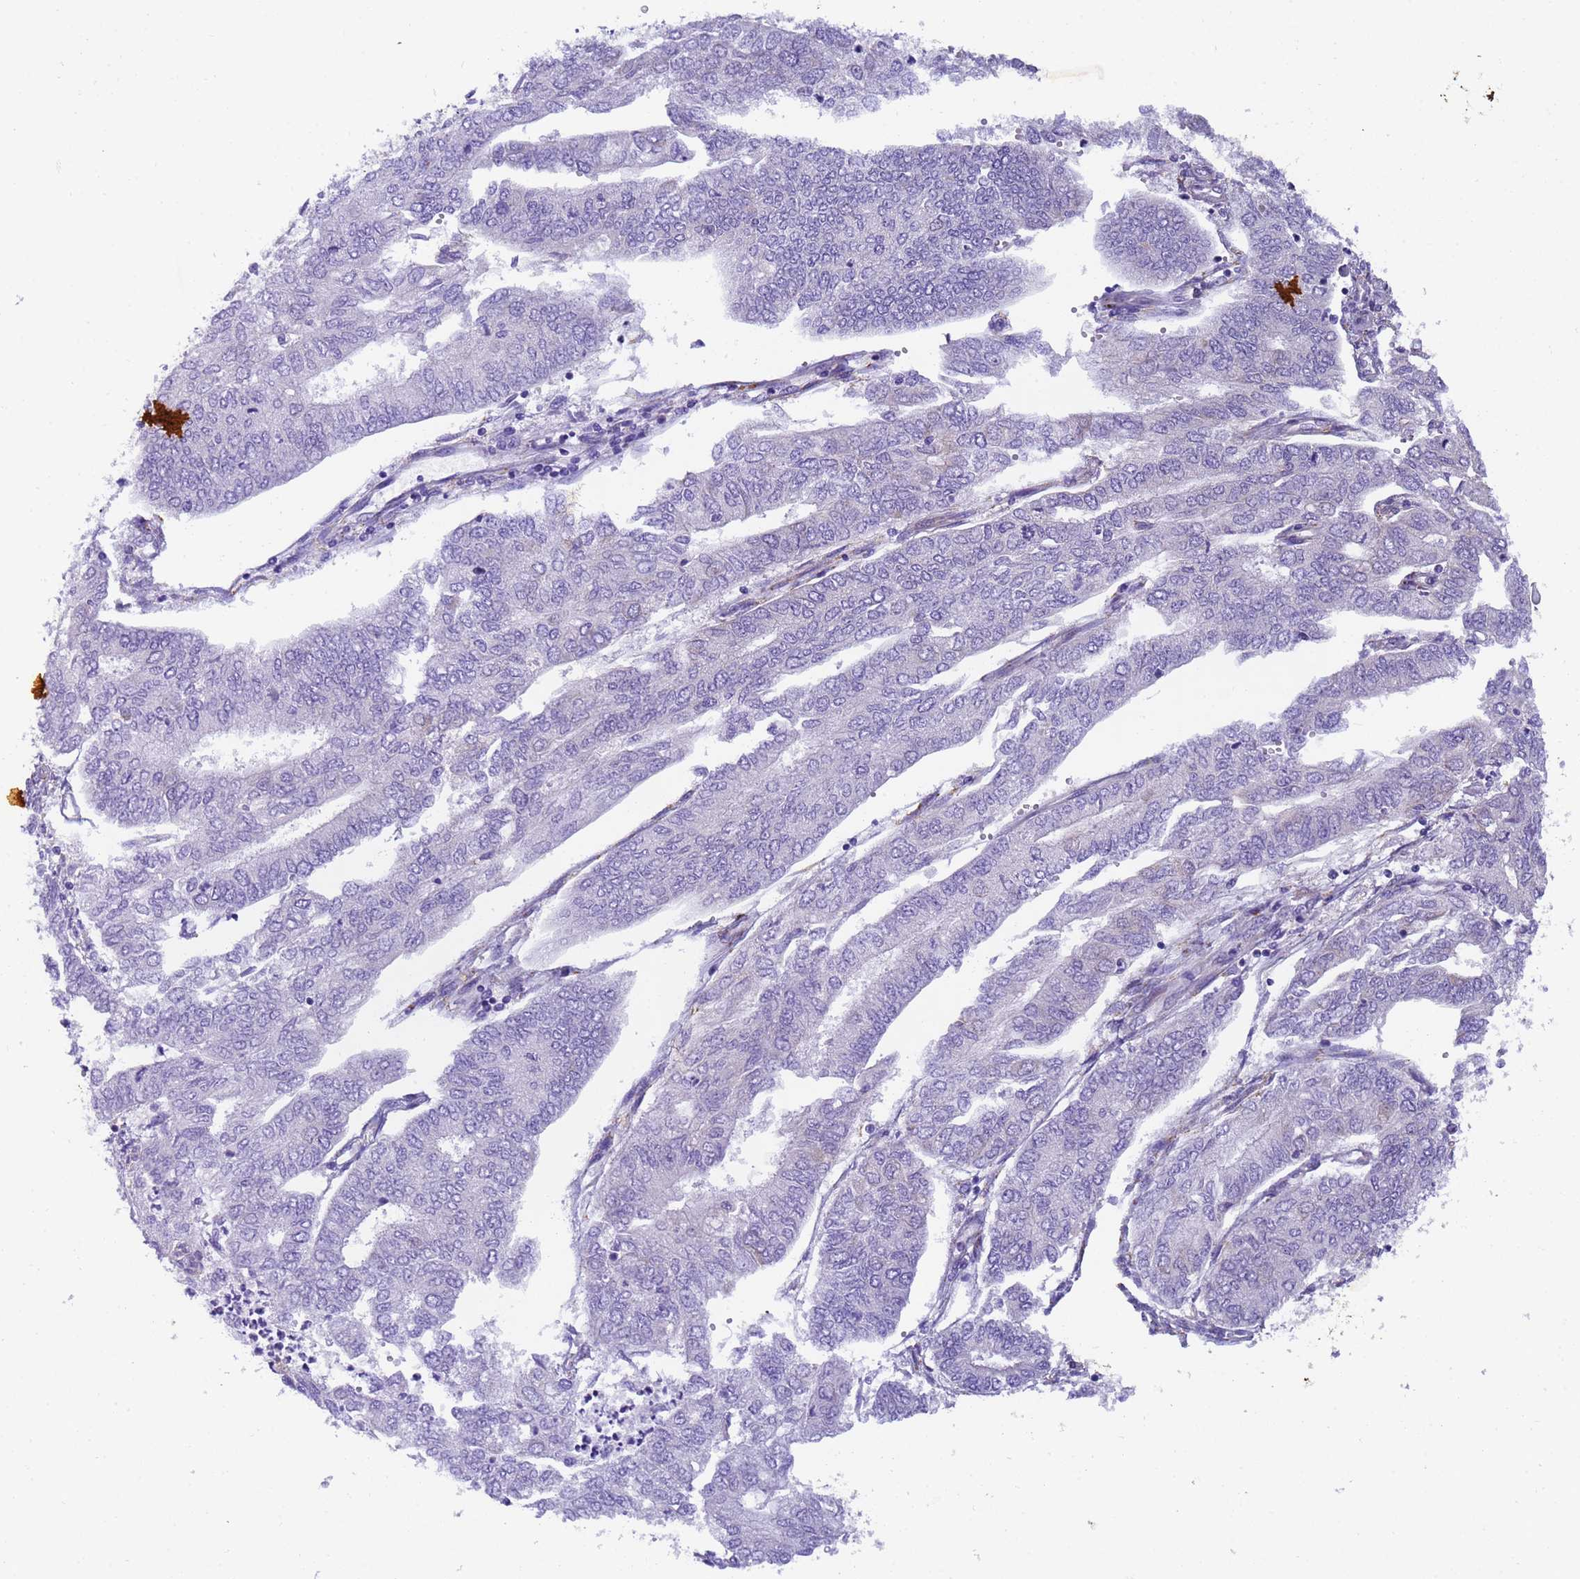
{"staining": {"intensity": "negative", "quantity": "none", "location": "none"}, "tissue": "endometrial cancer", "cell_type": "Tumor cells", "image_type": "cancer", "snomed": [{"axis": "morphology", "description": "Adenocarcinoma, NOS"}, {"axis": "topography", "description": "Endometrium"}], "caption": "This is a photomicrograph of immunohistochemistry staining of endometrial cancer (adenocarcinoma), which shows no staining in tumor cells.", "gene": "RAPGEF3", "patient": {"sex": "female", "age": 68}}